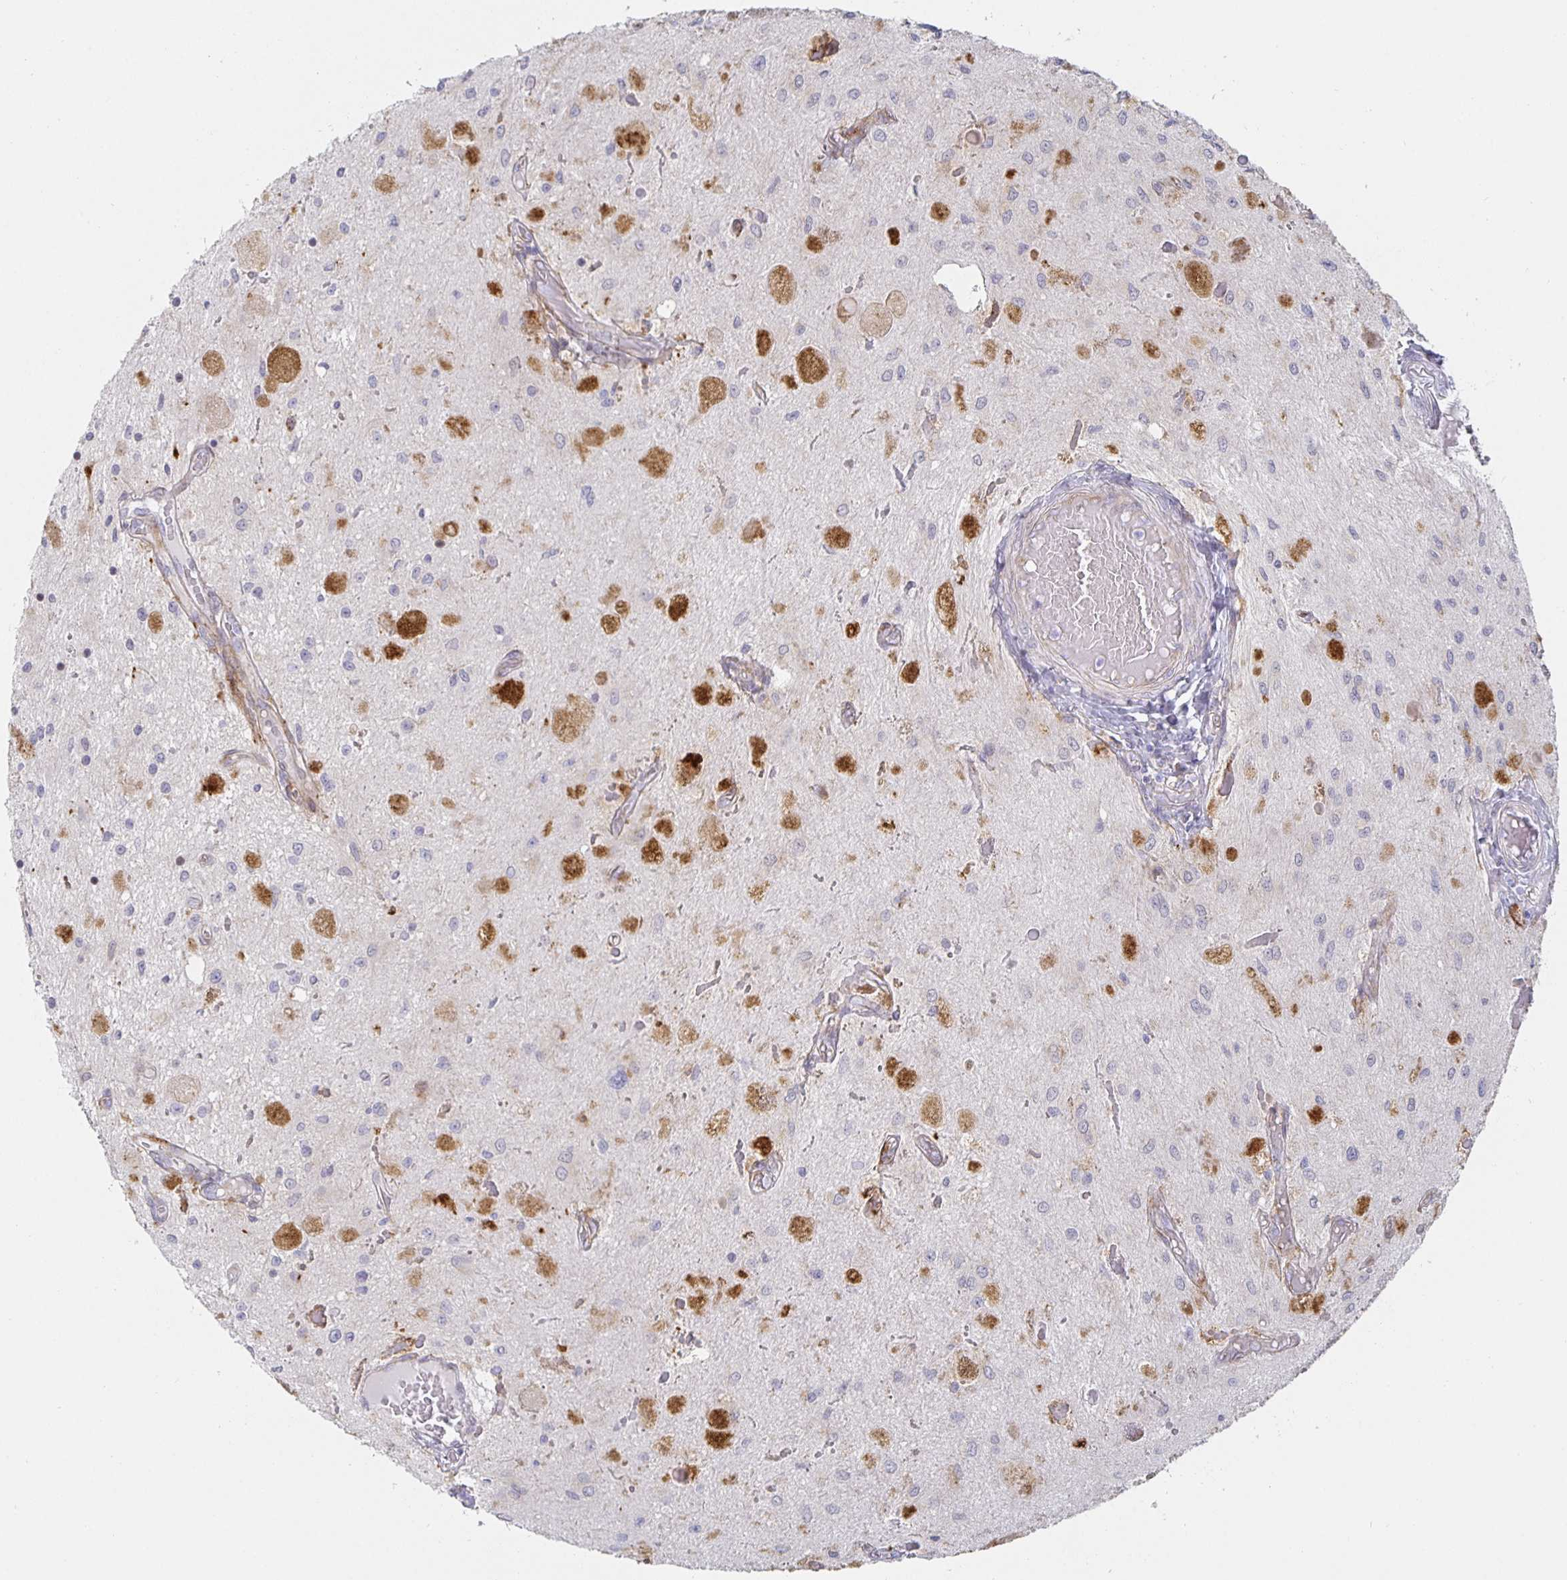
{"staining": {"intensity": "moderate", "quantity": "<25%", "location": "cytoplasmic/membranous"}, "tissue": "glioma", "cell_type": "Tumor cells", "image_type": "cancer", "snomed": [{"axis": "morphology", "description": "Glioma, malignant, Low grade"}, {"axis": "topography", "description": "Cerebellum"}], "caption": "Protein analysis of low-grade glioma (malignant) tissue reveals moderate cytoplasmic/membranous expression in about <25% of tumor cells.", "gene": "S100G", "patient": {"sex": "female", "age": 14}}